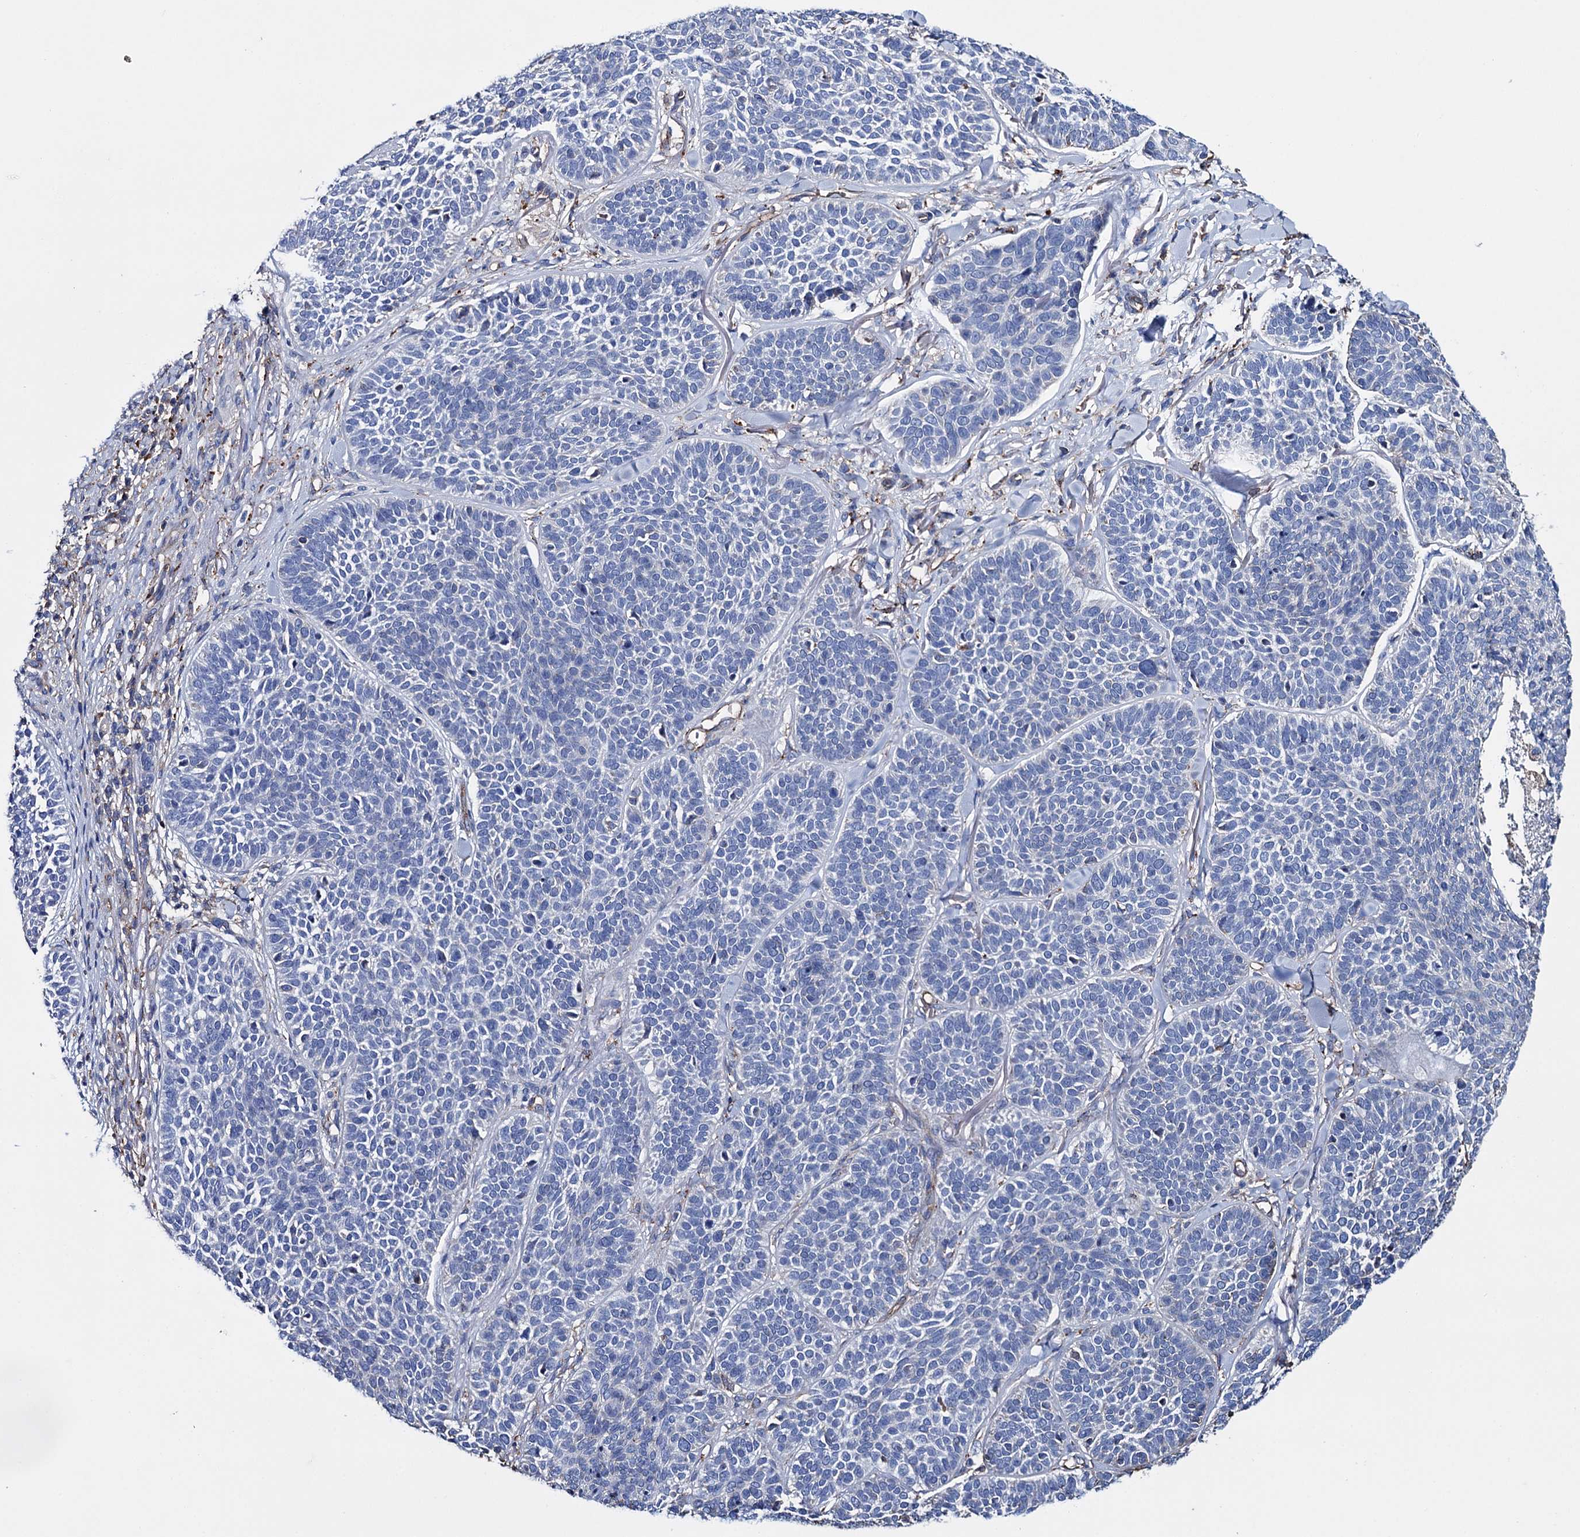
{"staining": {"intensity": "negative", "quantity": "none", "location": "none"}, "tissue": "skin cancer", "cell_type": "Tumor cells", "image_type": "cancer", "snomed": [{"axis": "morphology", "description": "Basal cell carcinoma"}, {"axis": "topography", "description": "Skin"}], "caption": "An image of human basal cell carcinoma (skin) is negative for staining in tumor cells.", "gene": "SCPEP1", "patient": {"sex": "male", "age": 85}}